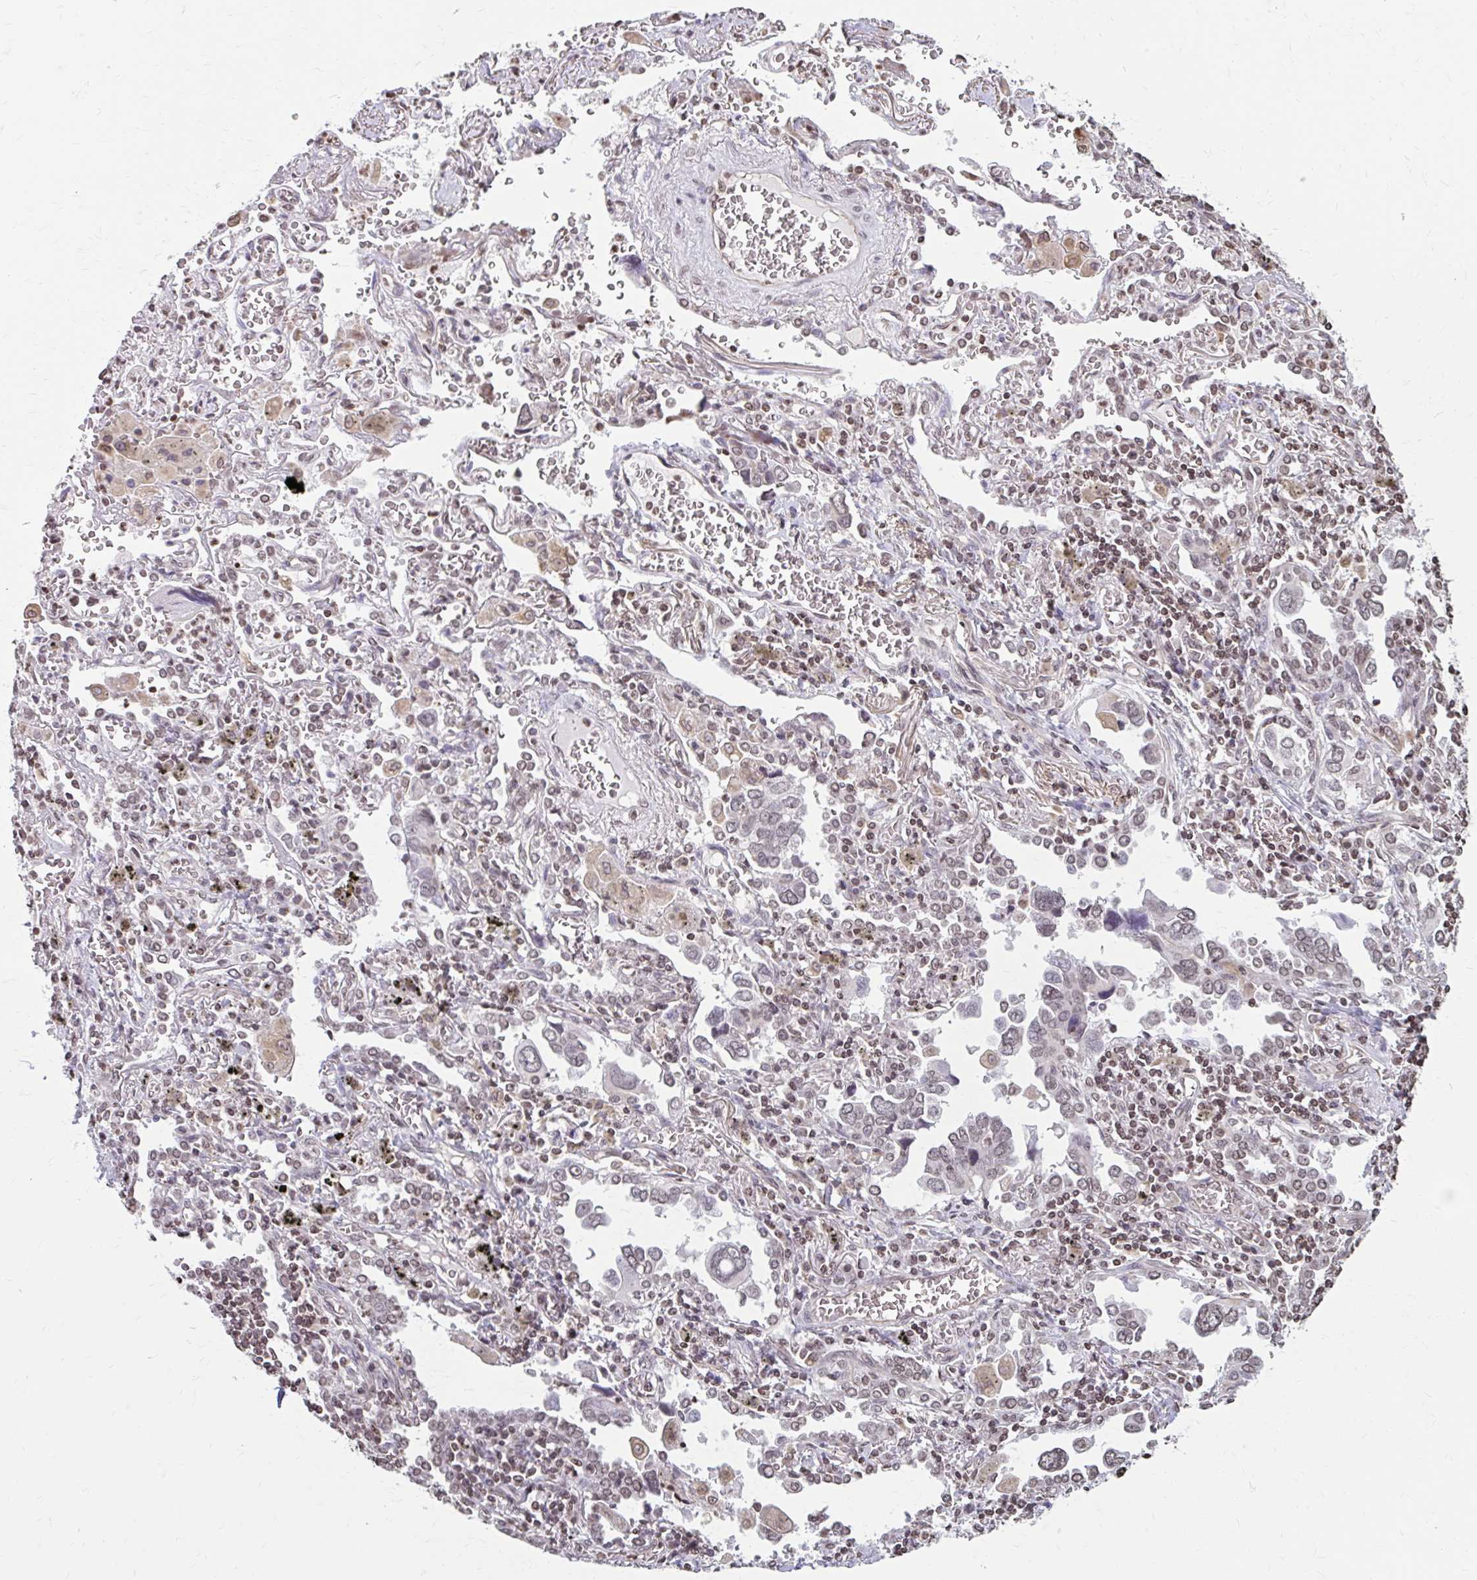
{"staining": {"intensity": "weak", "quantity": "<25%", "location": "nuclear"}, "tissue": "lung cancer", "cell_type": "Tumor cells", "image_type": "cancer", "snomed": [{"axis": "morphology", "description": "Adenocarcinoma, NOS"}, {"axis": "topography", "description": "Lung"}], "caption": "Tumor cells are negative for protein expression in human lung cancer.", "gene": "ORC3", "patient": {"sex": "male", "age": 76}}